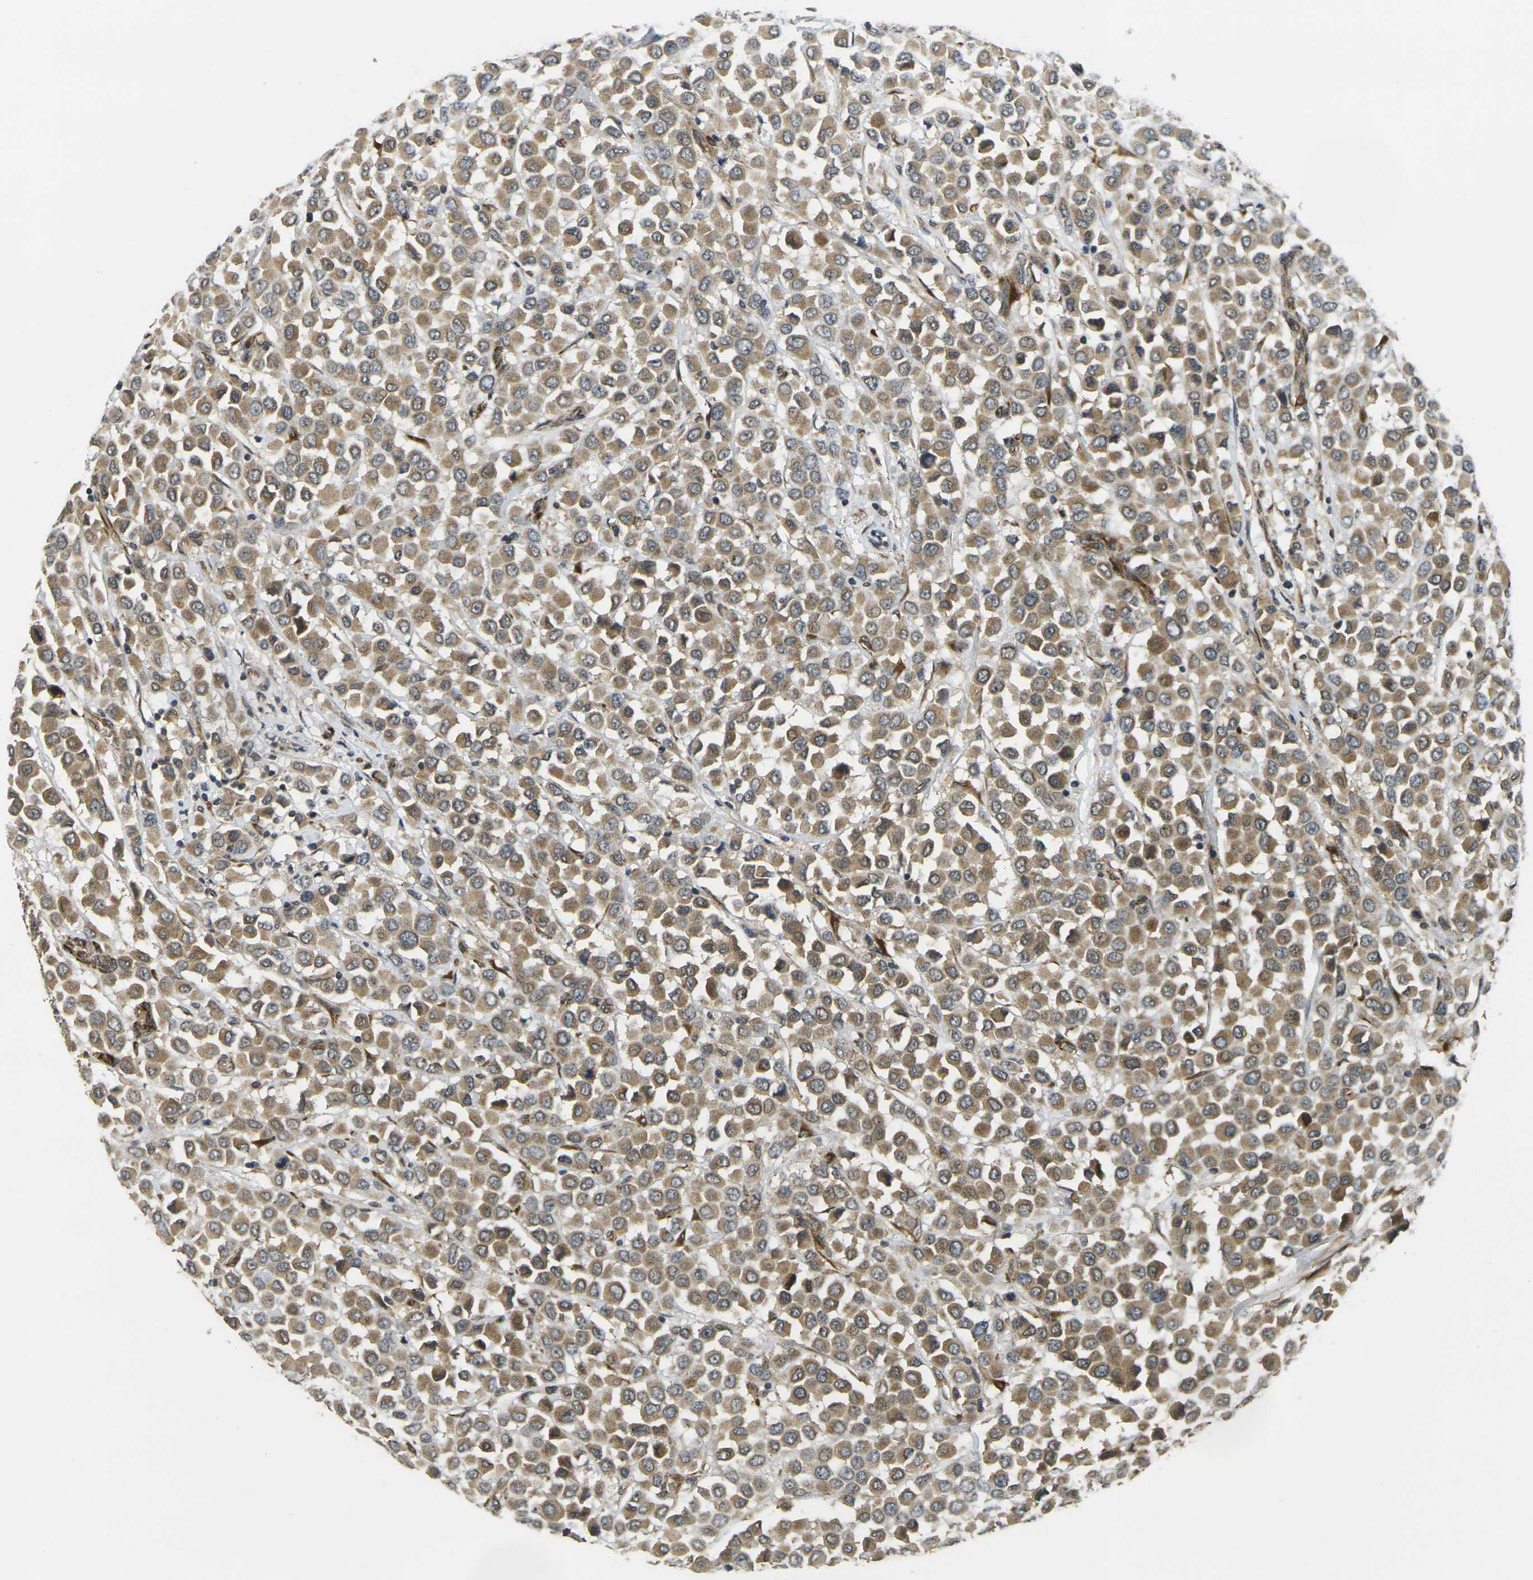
{"staining": {"intensity": "moderate", "quantity": ">75%", "location": "cytoplasmic/membranous"}, "tissue": "breast cancer", "cell_type": "Tumor cells", "image_type": "cancer", "snomed": [{"axis": "morphology", "description": "Duct carcinoma"}, {"axis": "topography", "description": "Breast"}], "caption": "A high-resolution photomicrograph shows immunohistochemistry (IHC) staining of breast cancer (invasive ductal carcinoma), which reveals moderate cytoplasmic/membranous staining in about >75% of tumor cells.", "gene": "FUT11", "patient": {"sex": "female", "age": 61}}